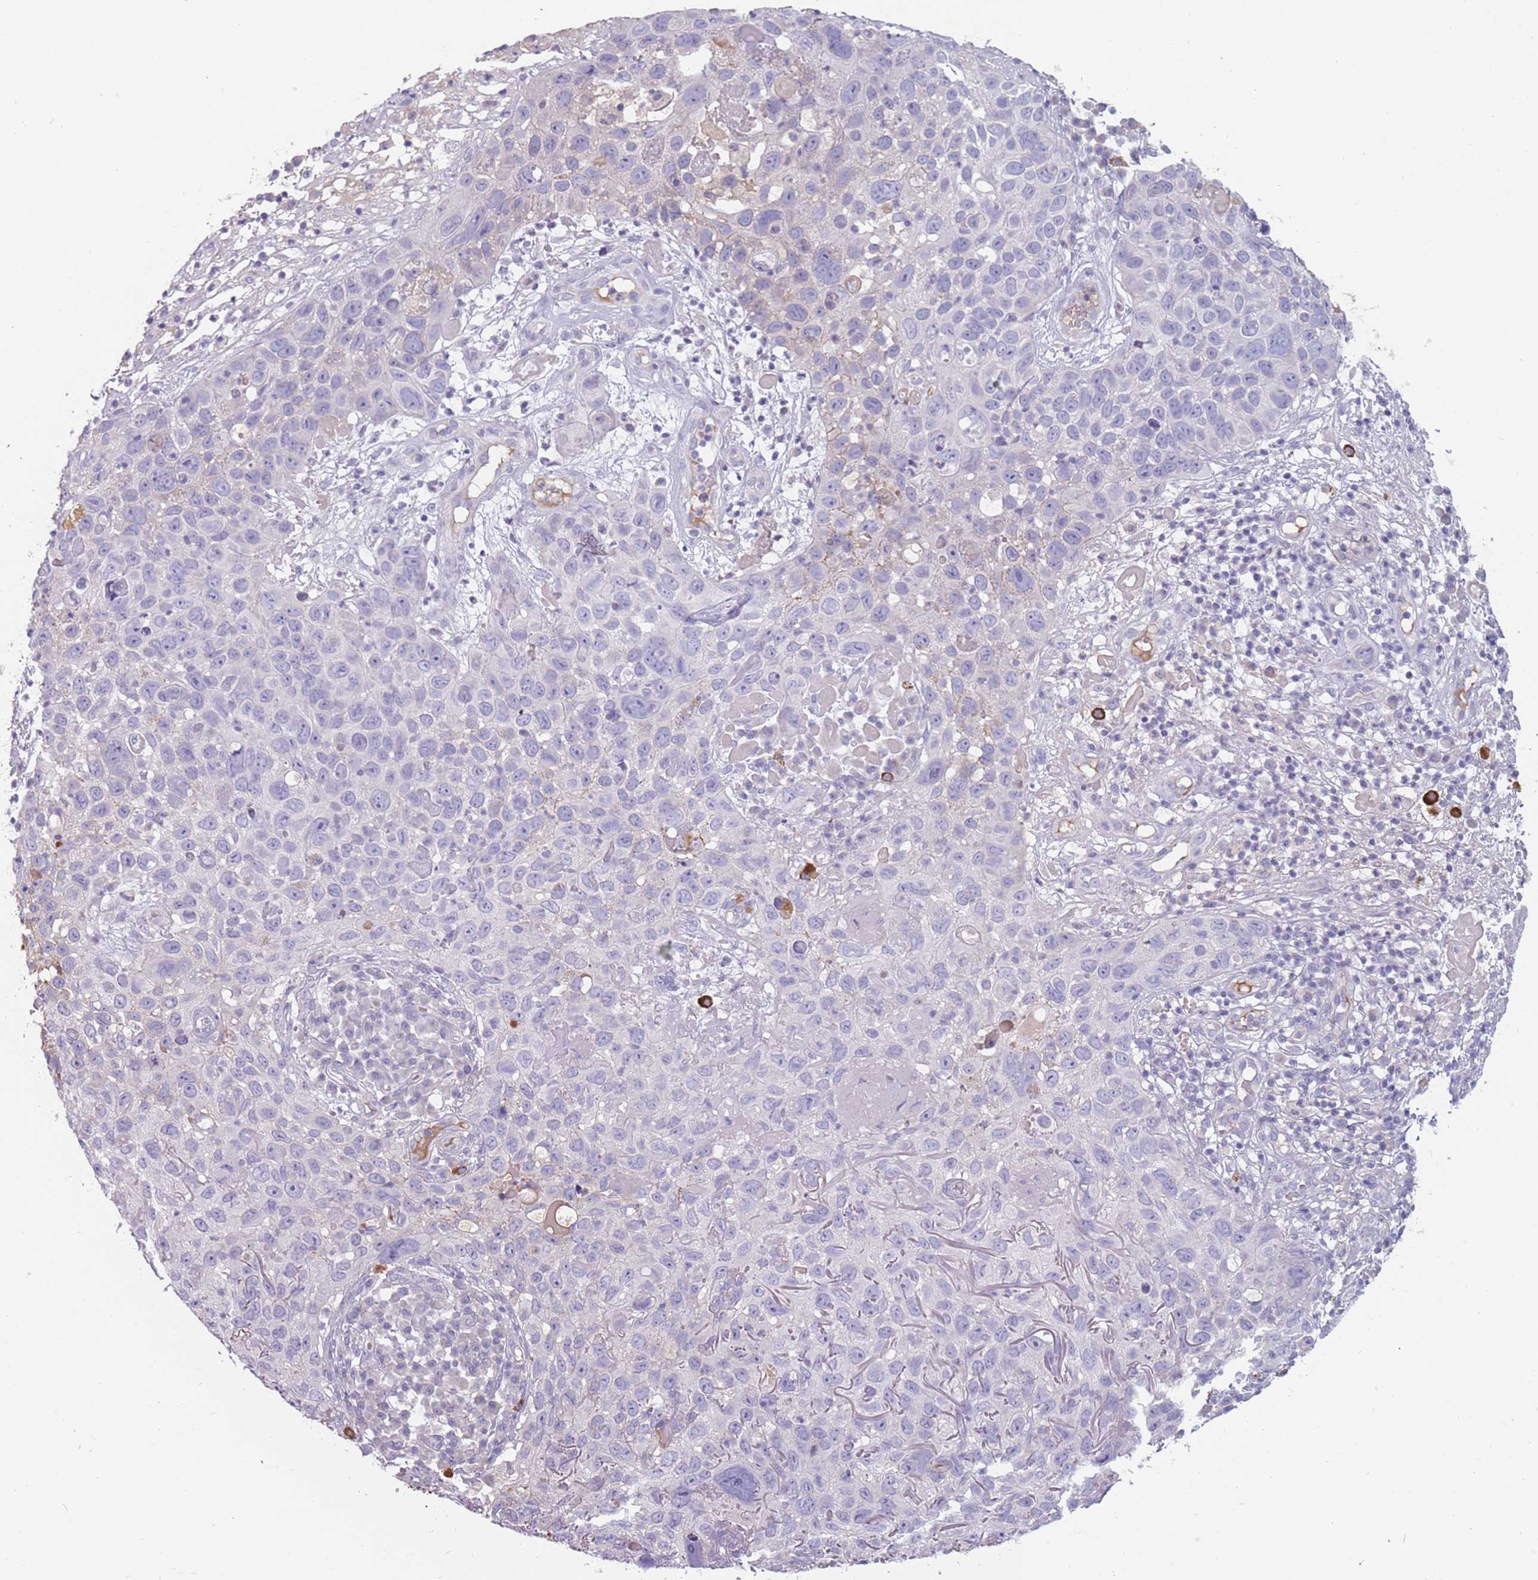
{"staining": {"intensity": "negative", "quantity": "none", "location": "none"}, "tissue": "skin cancer", "cell_type": "Tumor cells", "image_type": "cancer", "snomed": [{"axis": "morphology", "description": "Squamous cell carcinoma in situ, NOS"}, {"axis": "morphology", "description": "Squamous cell carcinoma, NOS"}, {"axis": "topography", "description": "Skin"}], "caption": "The immunohistochemistry photomicrograph has no significant staining in tumor cells of skin cancer tissue. Nuclei are stained in blue.", "gene": "DDX4", "patient": {"sex": "male", "age": 93}}